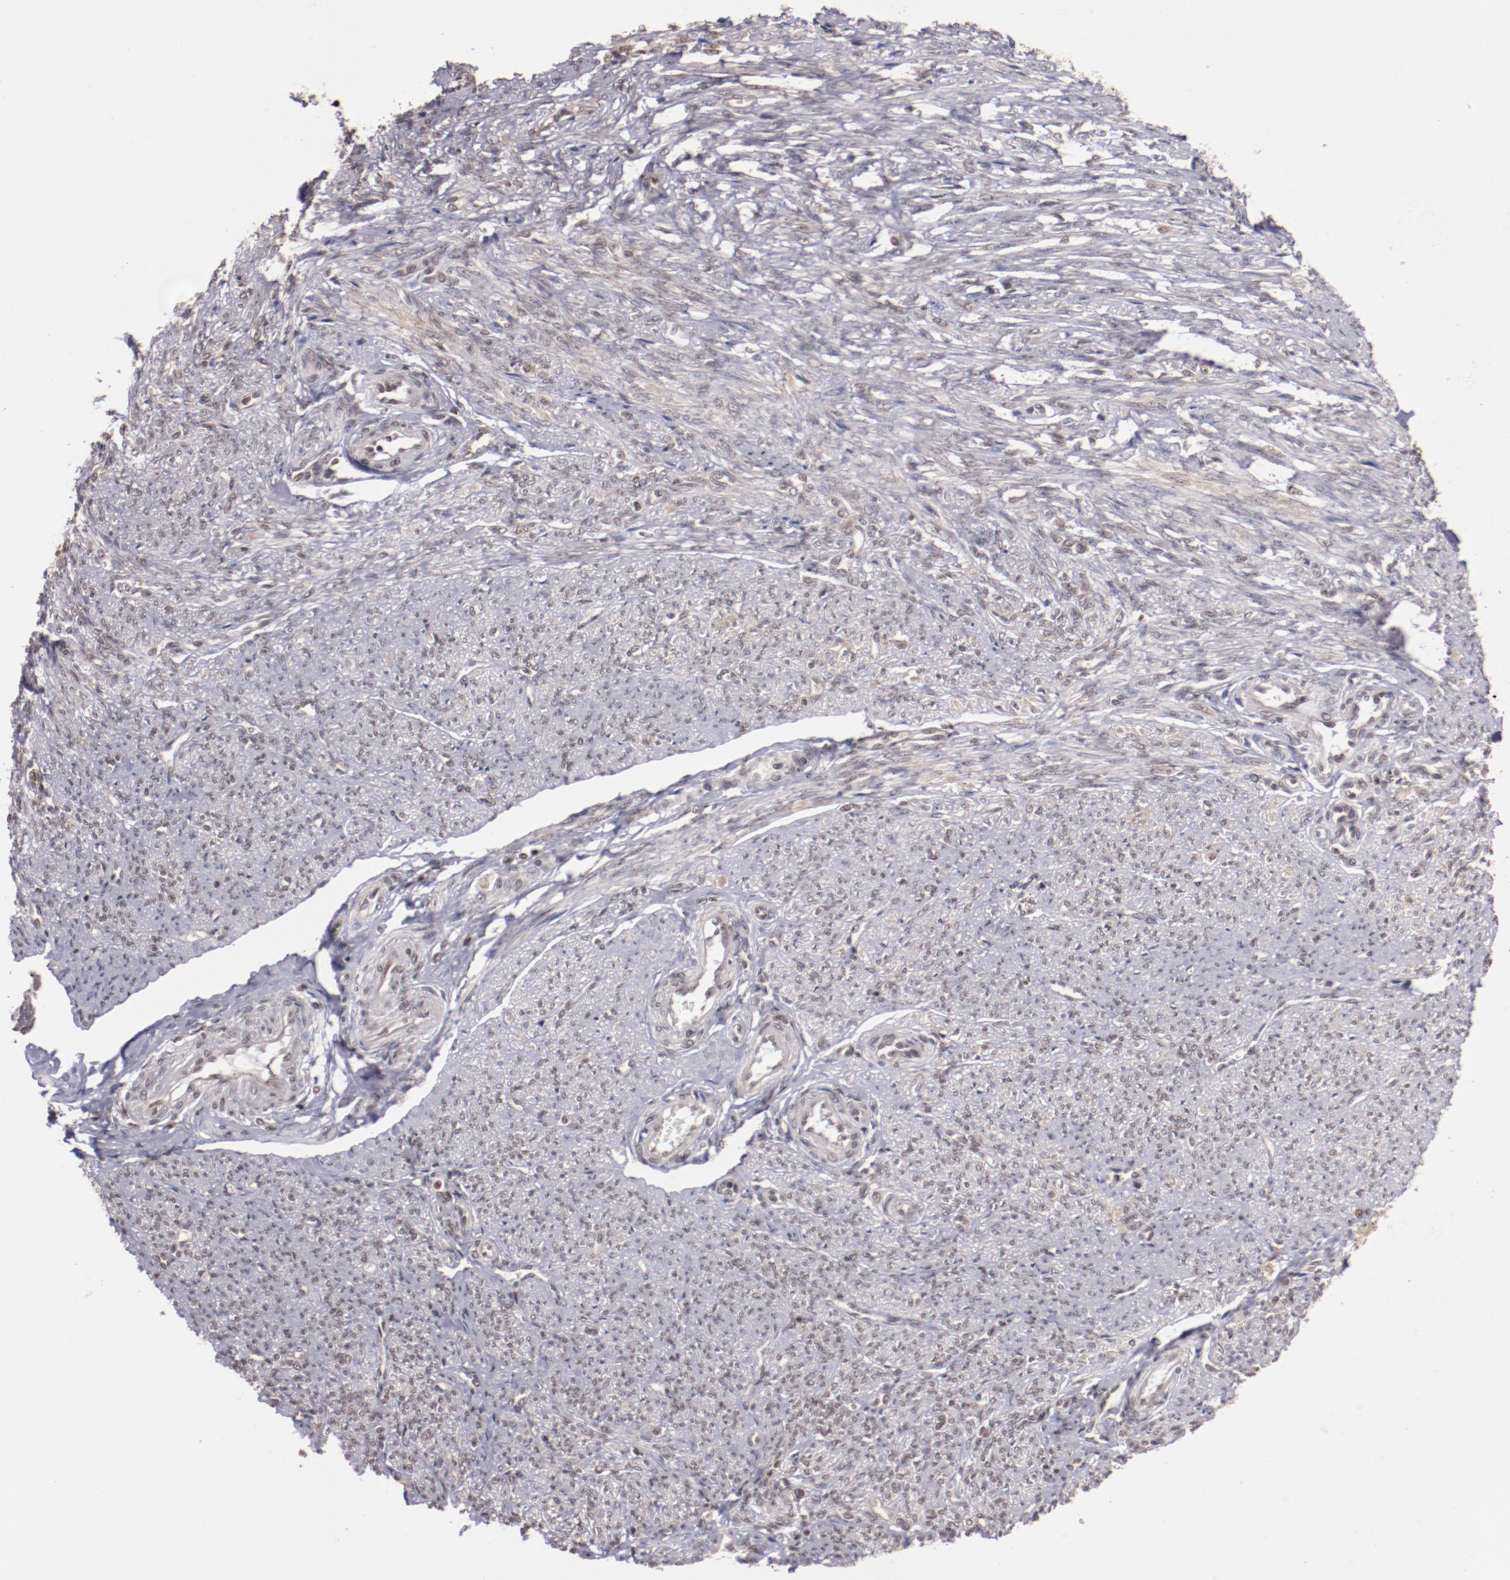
{"staining": {"intensity": "moderate", "quantity": "25%-75%", "location": "nuclear"}, "tissue": "smooth muscle", "cell_type": "Smooth muscle cells", "image_type": "normal", "snomed": [{"axis": "morphology", "description": "Normal tissue, NOS"}, {"axis": "topography", "description": "Smooth muscle"}], "caption": "Immunohistochemical staining of benign smooth muscle reveals moderate nuclear protein staining in approximately 25%-75% of smooth muscle cells.", "gene": "STAG2", "patient": {"sex": "female", "age": 65}}